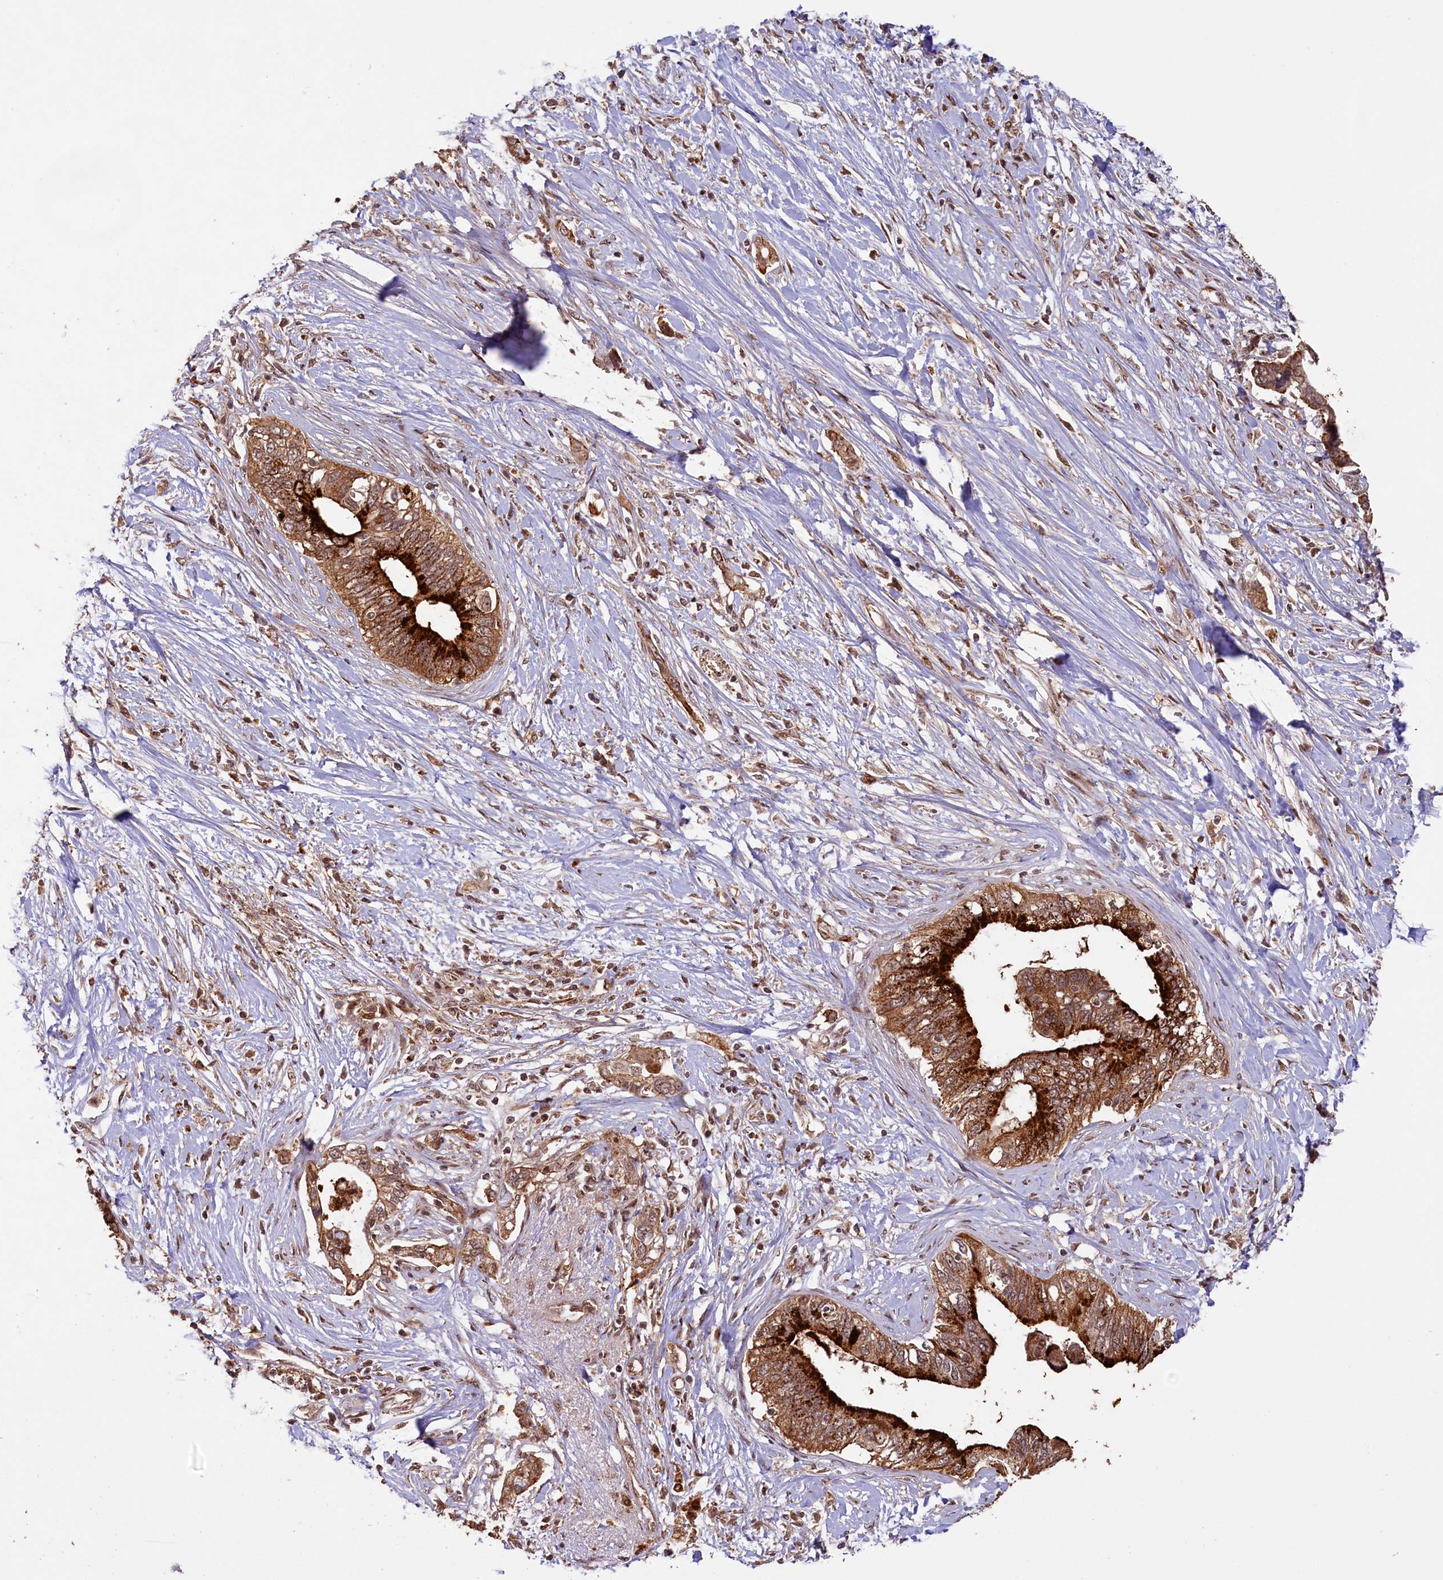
{"staining": {"intensity": "strong", "quantity": "25%-75%", "location": "cytoplasmic/membranous"}, "tissue": "pancreatic cancer", "cell_type": "Tumor cells", "image_type": "cancer", "snomed": [{"axis": "morphology", "description": "Normal tissue, NOS"}, {"axis": "morphology", "description": "Adenocarcinoma, NOS"}, {"axis": "topography", "description": "Pancreas"}, {"axis": "topography", "description": "Peripheral nerve tissue"}], "caption": "Immunohistochemical staining of human pancreatic cancer shows high levels of strong cytoplasmic/membranous protein expression in approximately 25%-75% of tumor cells.", "gene": "SHPRH", "patient": {"sex": "male", "age": 59}}